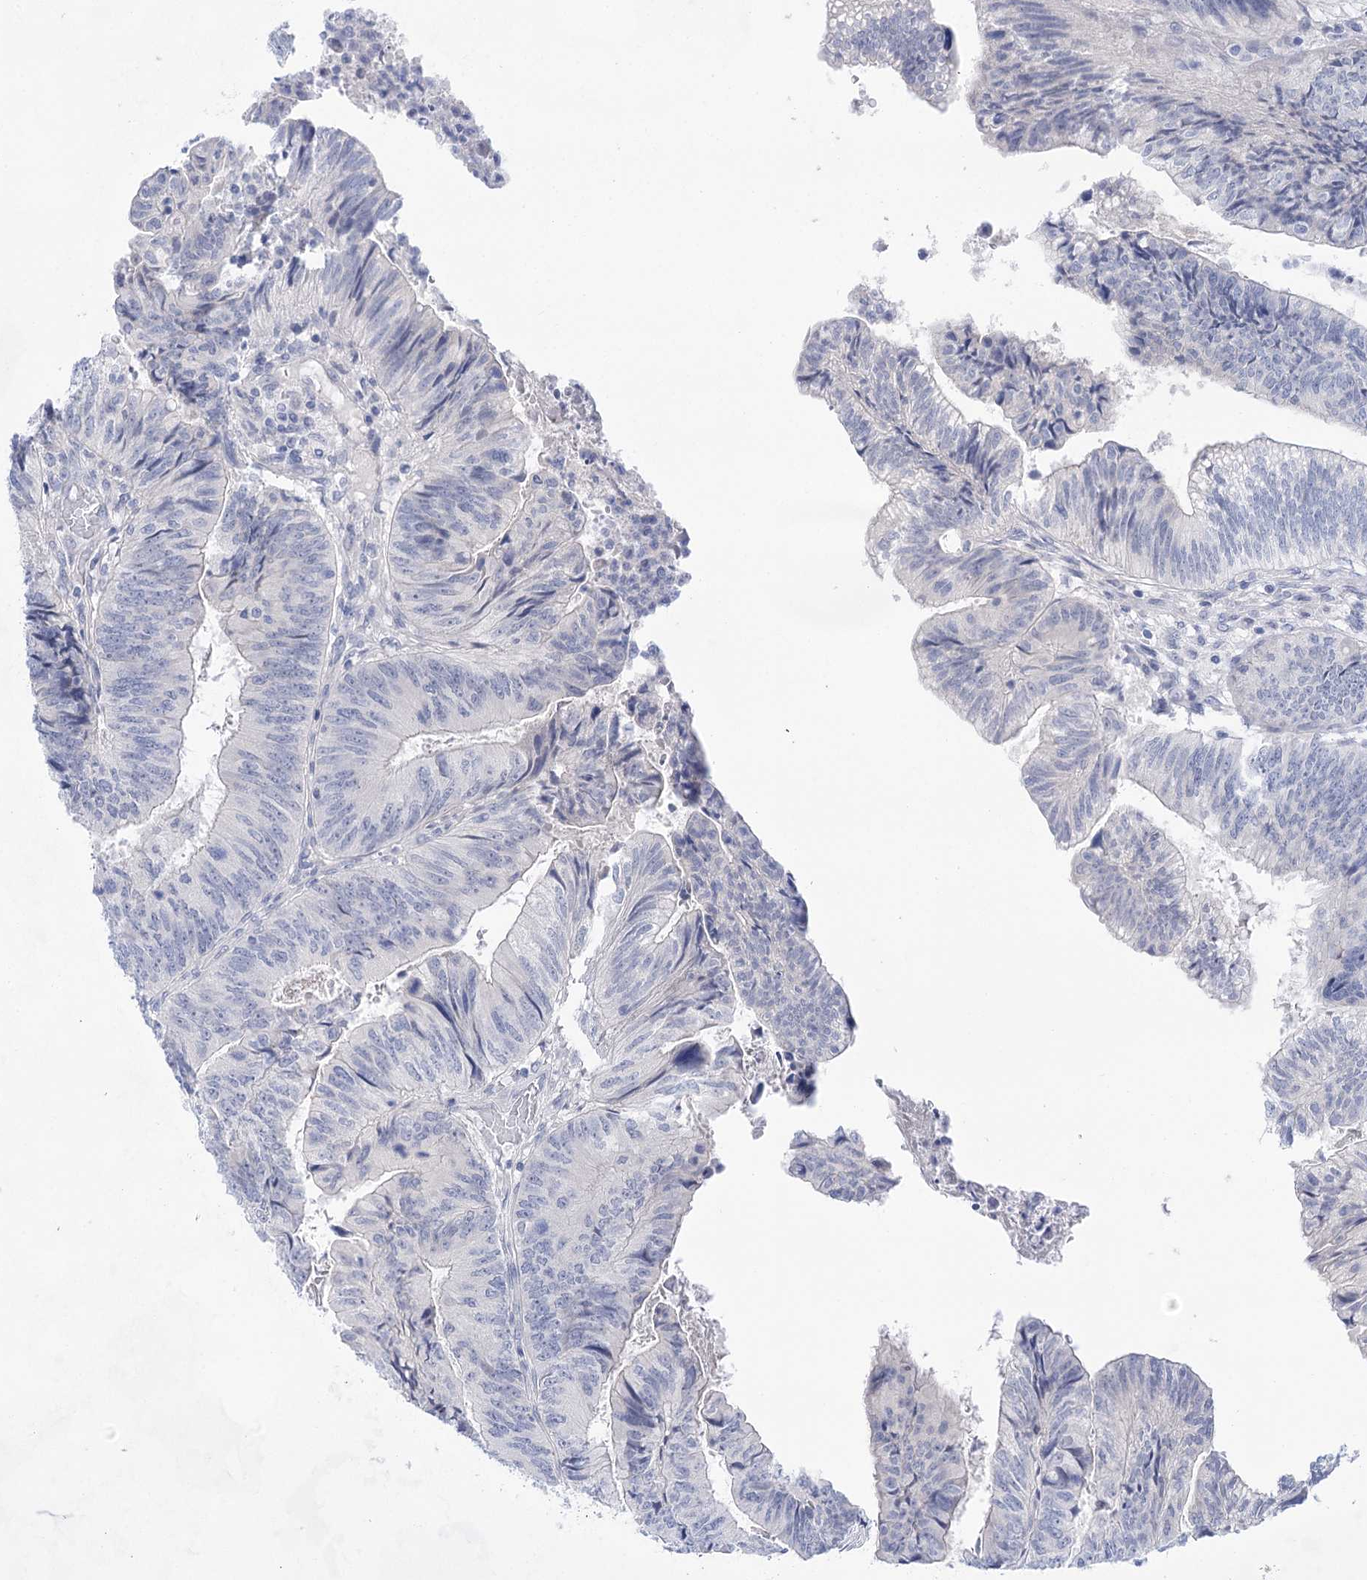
{"staining": {"intensity": "negative", "quantity": "none", "location": "none"}, "tissue": "colorectal cancer", "cell_type": "Tumor cells", "image_type": "cancer", "snomed": [{"axis": "morphology", "description": "Adenocarcinoma, NOS"}, {"axis": "topography", "description": "Colon"}], "caption": "A high-resolution photomicrograph shows immunohistochemistry staining of adenocarcinoma (colorectal), which shows no significant expression in tumor cells. (DAB (3,3'-diaminobenzidine) immunohistochemistry (IHC) with hematoxylin counter stain).", "gene": "LALBA", "patient": {"sex": "female", "age": 67}}